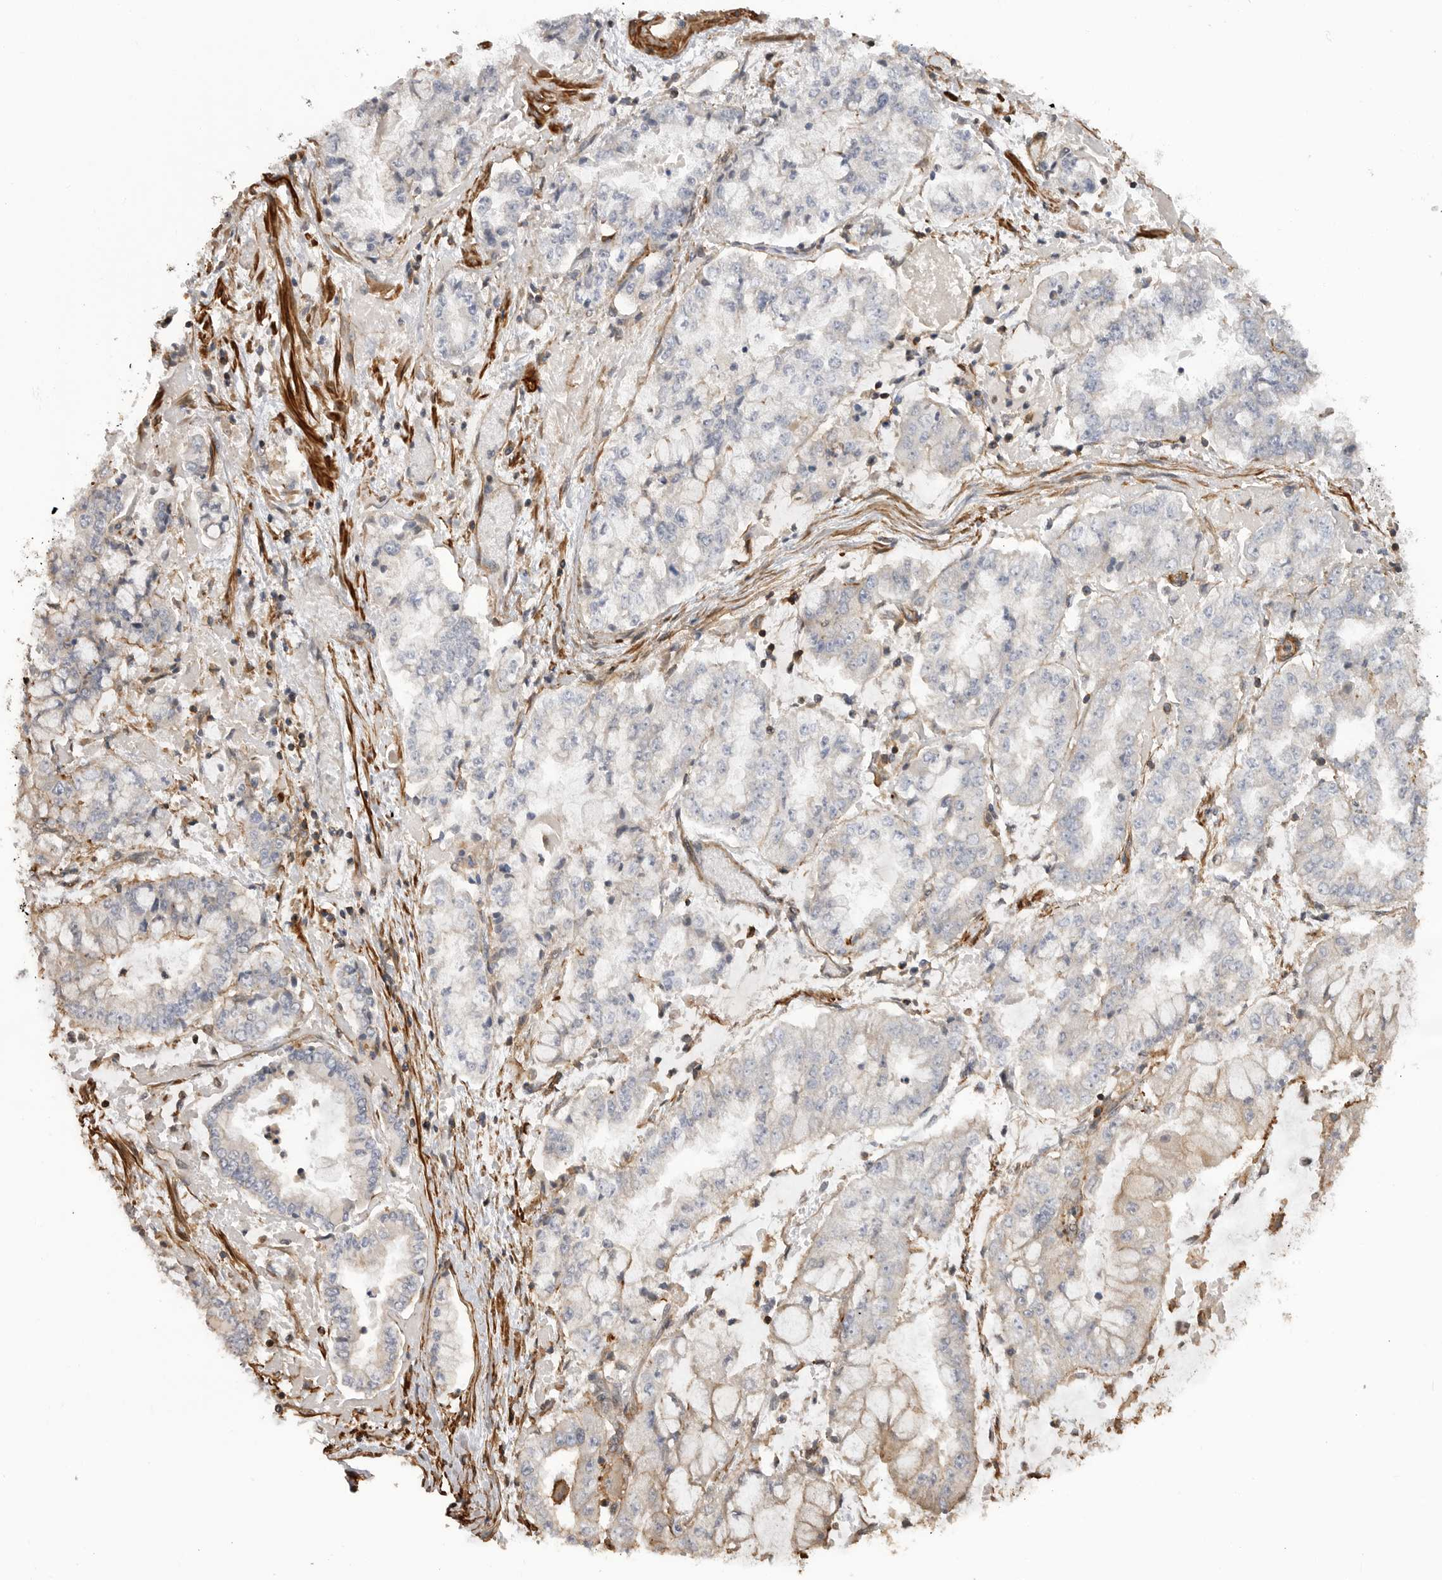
{"staining": {"intensity": "negative", "quantity": "none", "location": "none"}, "tissue": "stomach cancer", "cell_type": "Tumor cells", "image_type": "cancer", "snomed": [{"axis": "morphology", "description": "Adenocarcinoma, NOS"}, {"axis": "topography", "description": "Stomach"}], "caption": "This is a photomicrograph of IHC staining of stomach cancer, which shows no positivity in tumor cells.", "gene": "TRIM56", "patient": {"sex": "male", "age": 76}}